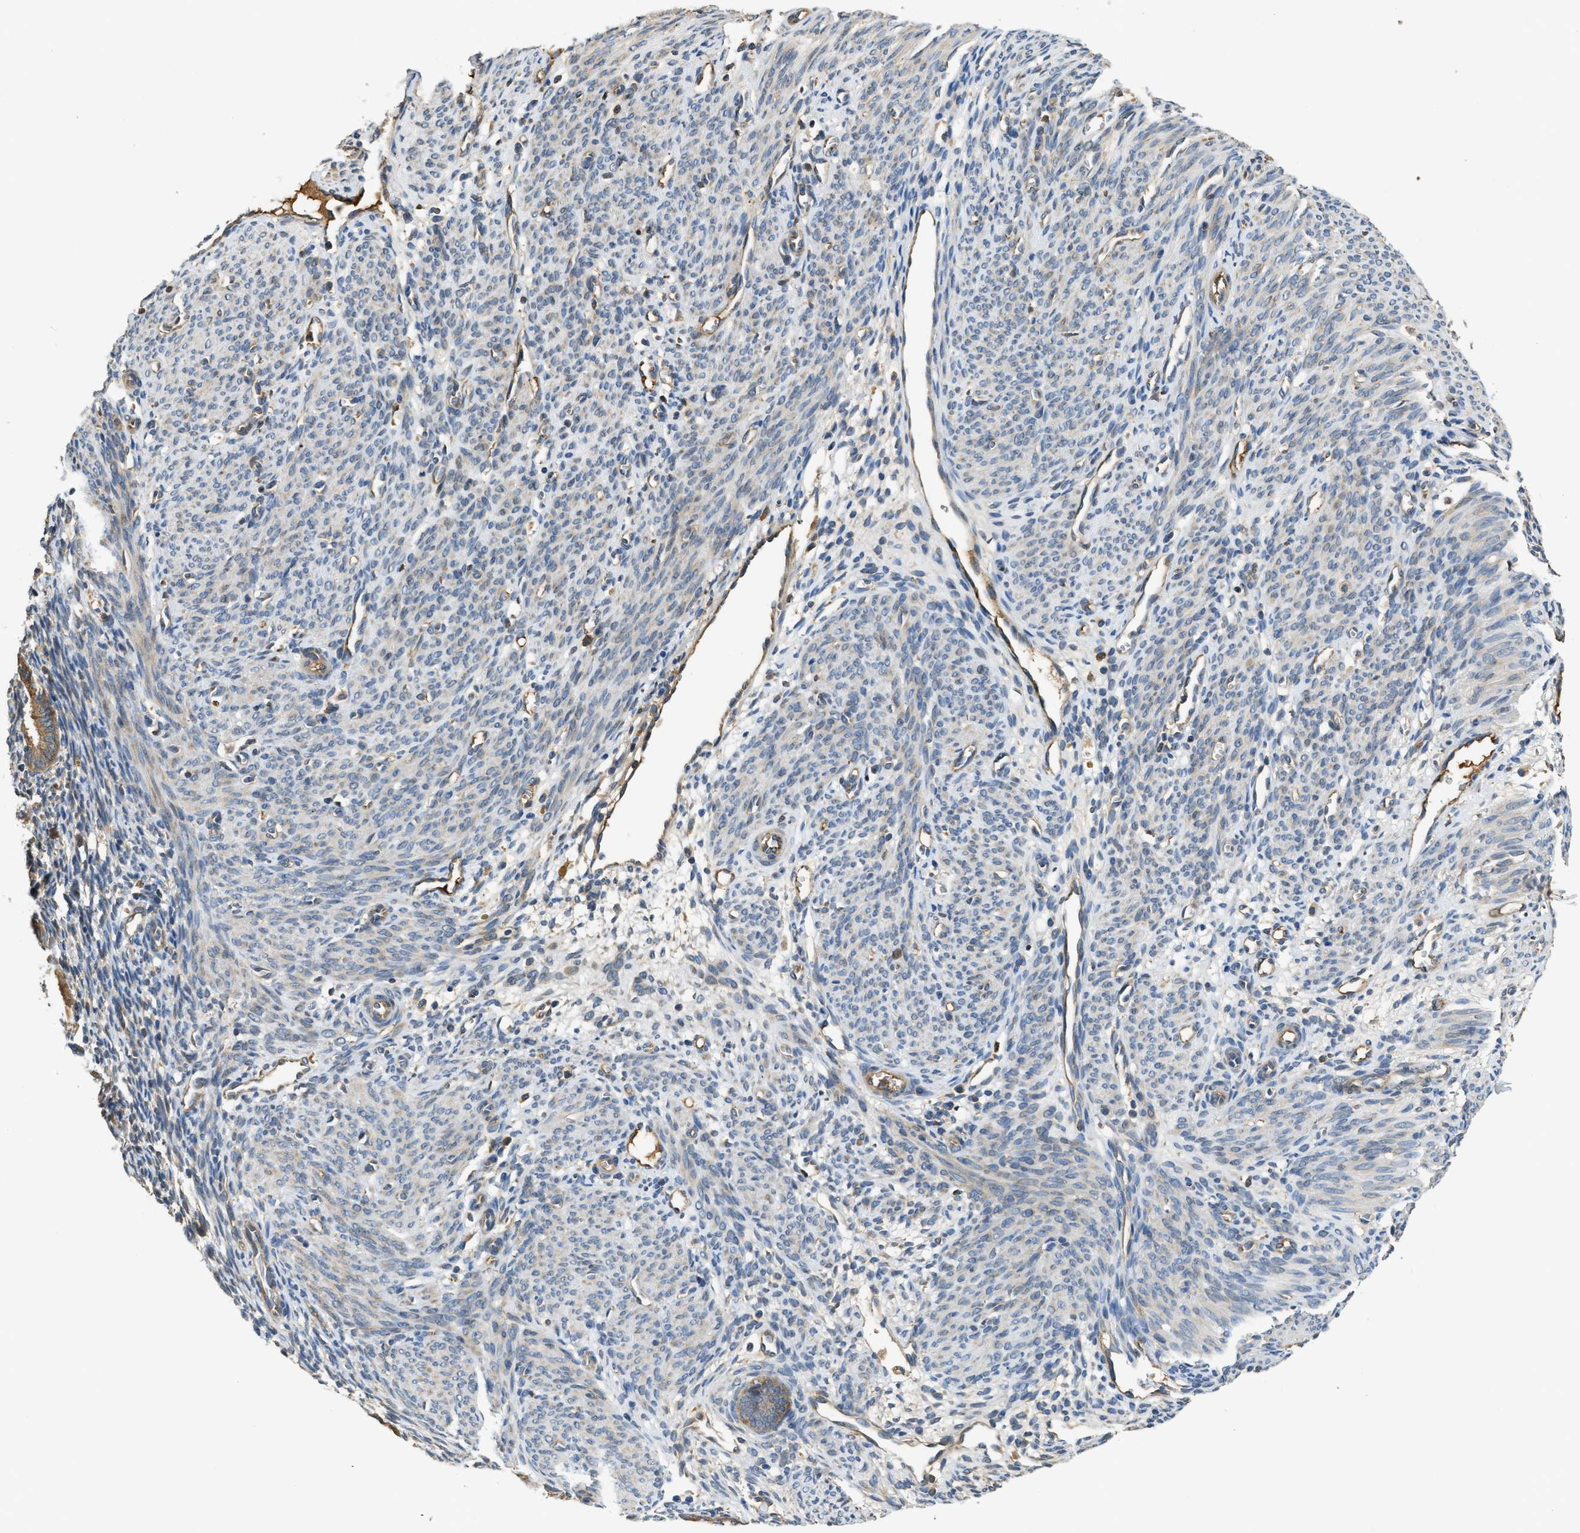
{"staining": {"intensity": "negative", "quantity": "none", "location": "none"}, "tissue": "endometrium", "cell_type": "Cells in endometrial stroma", "image_type": "normal", "snomed": [{"axis": "morphology", "description": "Normal tissue, NOS"}, {"axis": "morphology", "description": "Adenocarcinoma, NOS"}, {"axis": "topography", "description": "Endometrium"}, {"axis": "topography", "description": "Ovary"}], "caption": "Endometrium was stained to show a protein in brown. There is no significant positivity in cells in endometrial stroma. (DAB (3,3'-diaminobenzidine) immunohistochemistry (IHC), high magnification).", "gene": "RIPK2", "patient": {"sex": "female", "age": 68}}